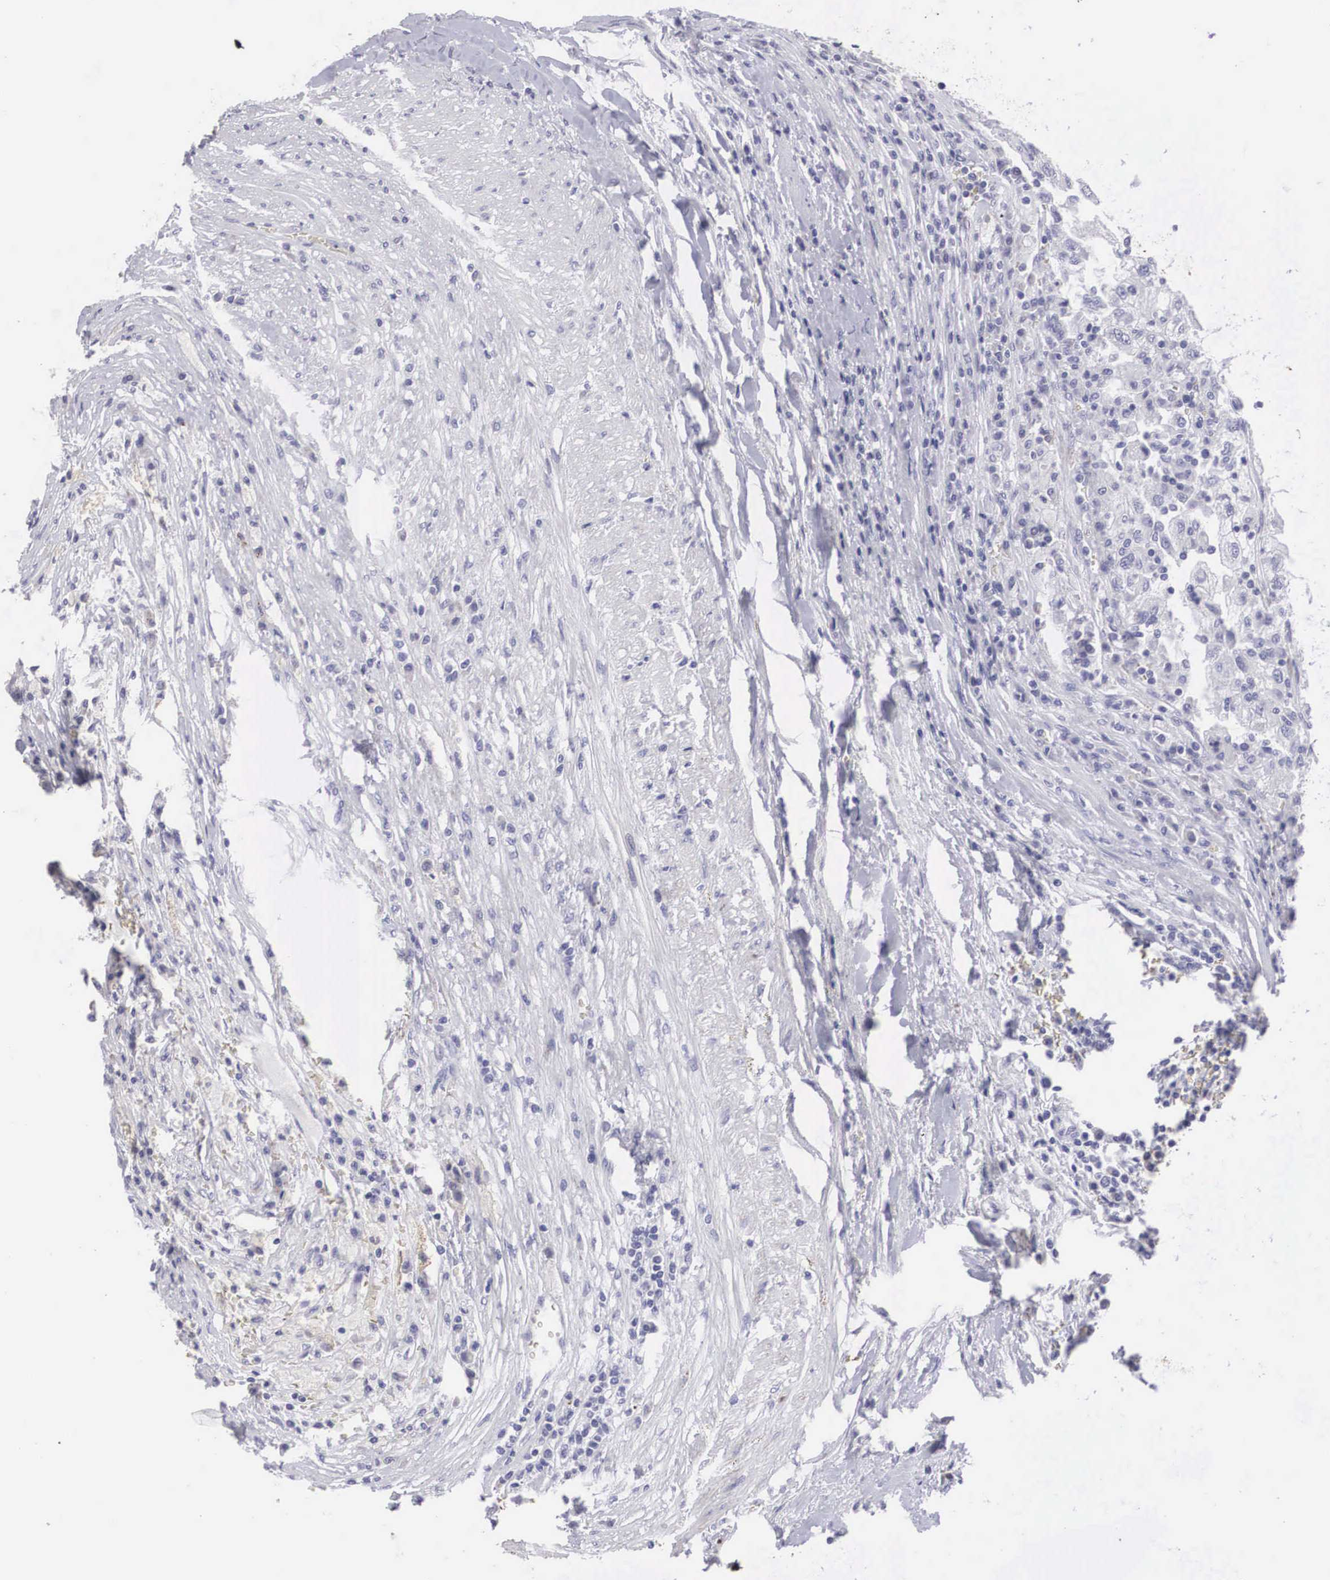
{"staining": {"intensity": "negative", "quantity": "none", "location": "none"}, "tissue": "renal cancer", "cell_type": "Tumor cells", "image_type": "cancer", "snomed": [{"axis": "morphology", "description": "Normal tissue, NOS"}, {"axis": "morphology", "description": "Adenocarcinoma, NOS"}, {"axis": "topography", "description": "Kidney"}], "caption": "Immunohistochemical staining of renal adenocarcinoma demonstrates no significant positivity in tumor cells.", "gene": "ARMCX3", "patient": {"sex": "male", "age": 71}}